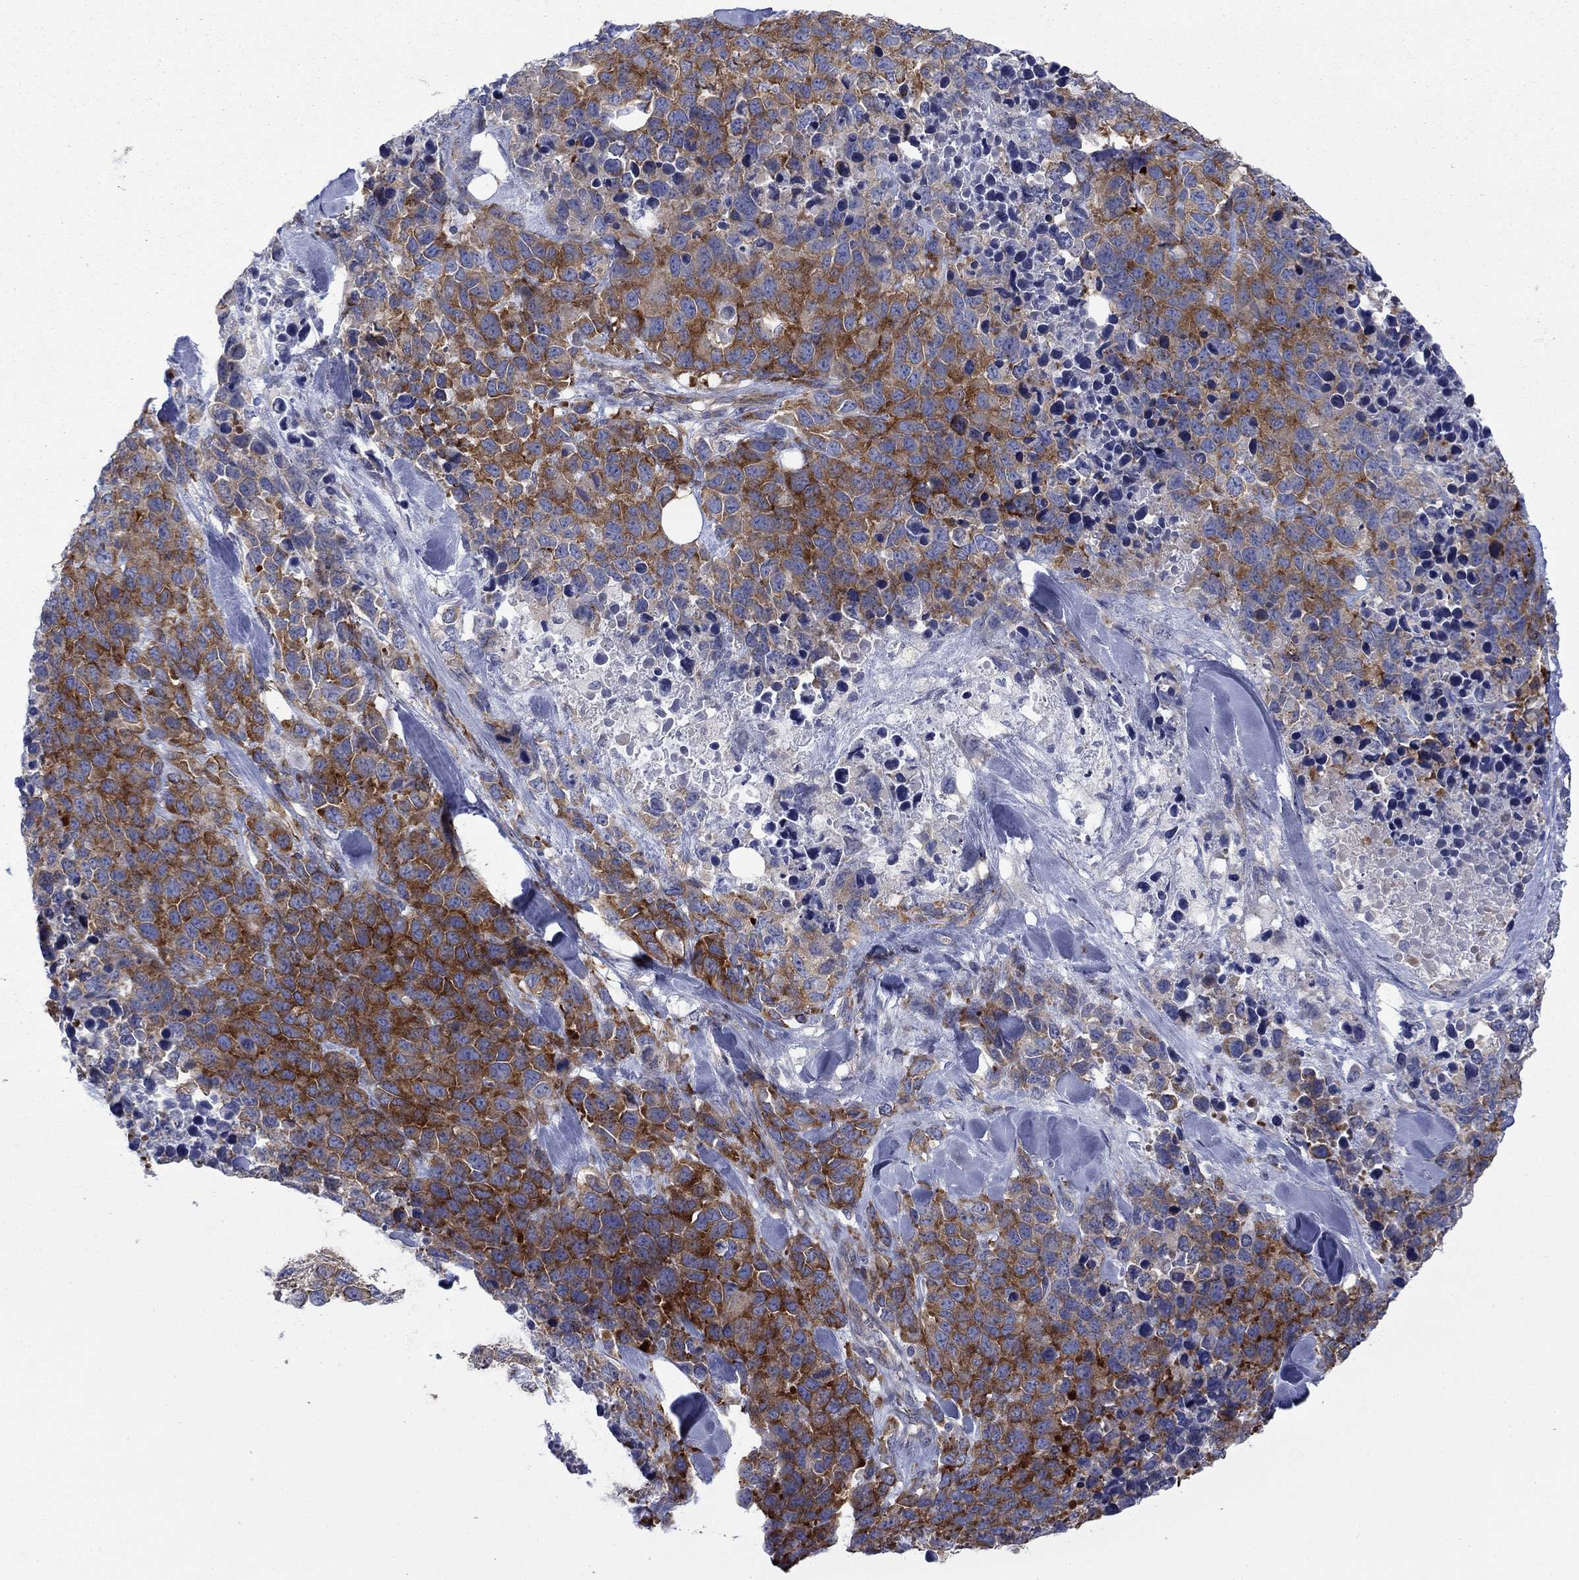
{"staining": {"intensity": "strong", "quantity": "25%-75%", "location": "cytoplasmic/membranous"}, "tissue": "melanoma", "cell_type": "Tumor cells", "image_type": "cancer", "snomed": [{"axis": "morphology", "description": "Malignant melanoma, Metastatic site"}, {"axis": "topography", "description": "Skin"}], "caption": "Protein positivity by immunohistochemistry displays strong cytoplasmic/membranous expression in about 25%-75% of tumor cells in melanoma. The staining was performed using DAB (3,3'-diaminobenzidine) to visualize the protein expression in brown, while the nuclei were stained in blue with hematoxylin (Magnification: 20x).", "gene": "FXR1", "patient": {"sex": "male", "age": 84}}